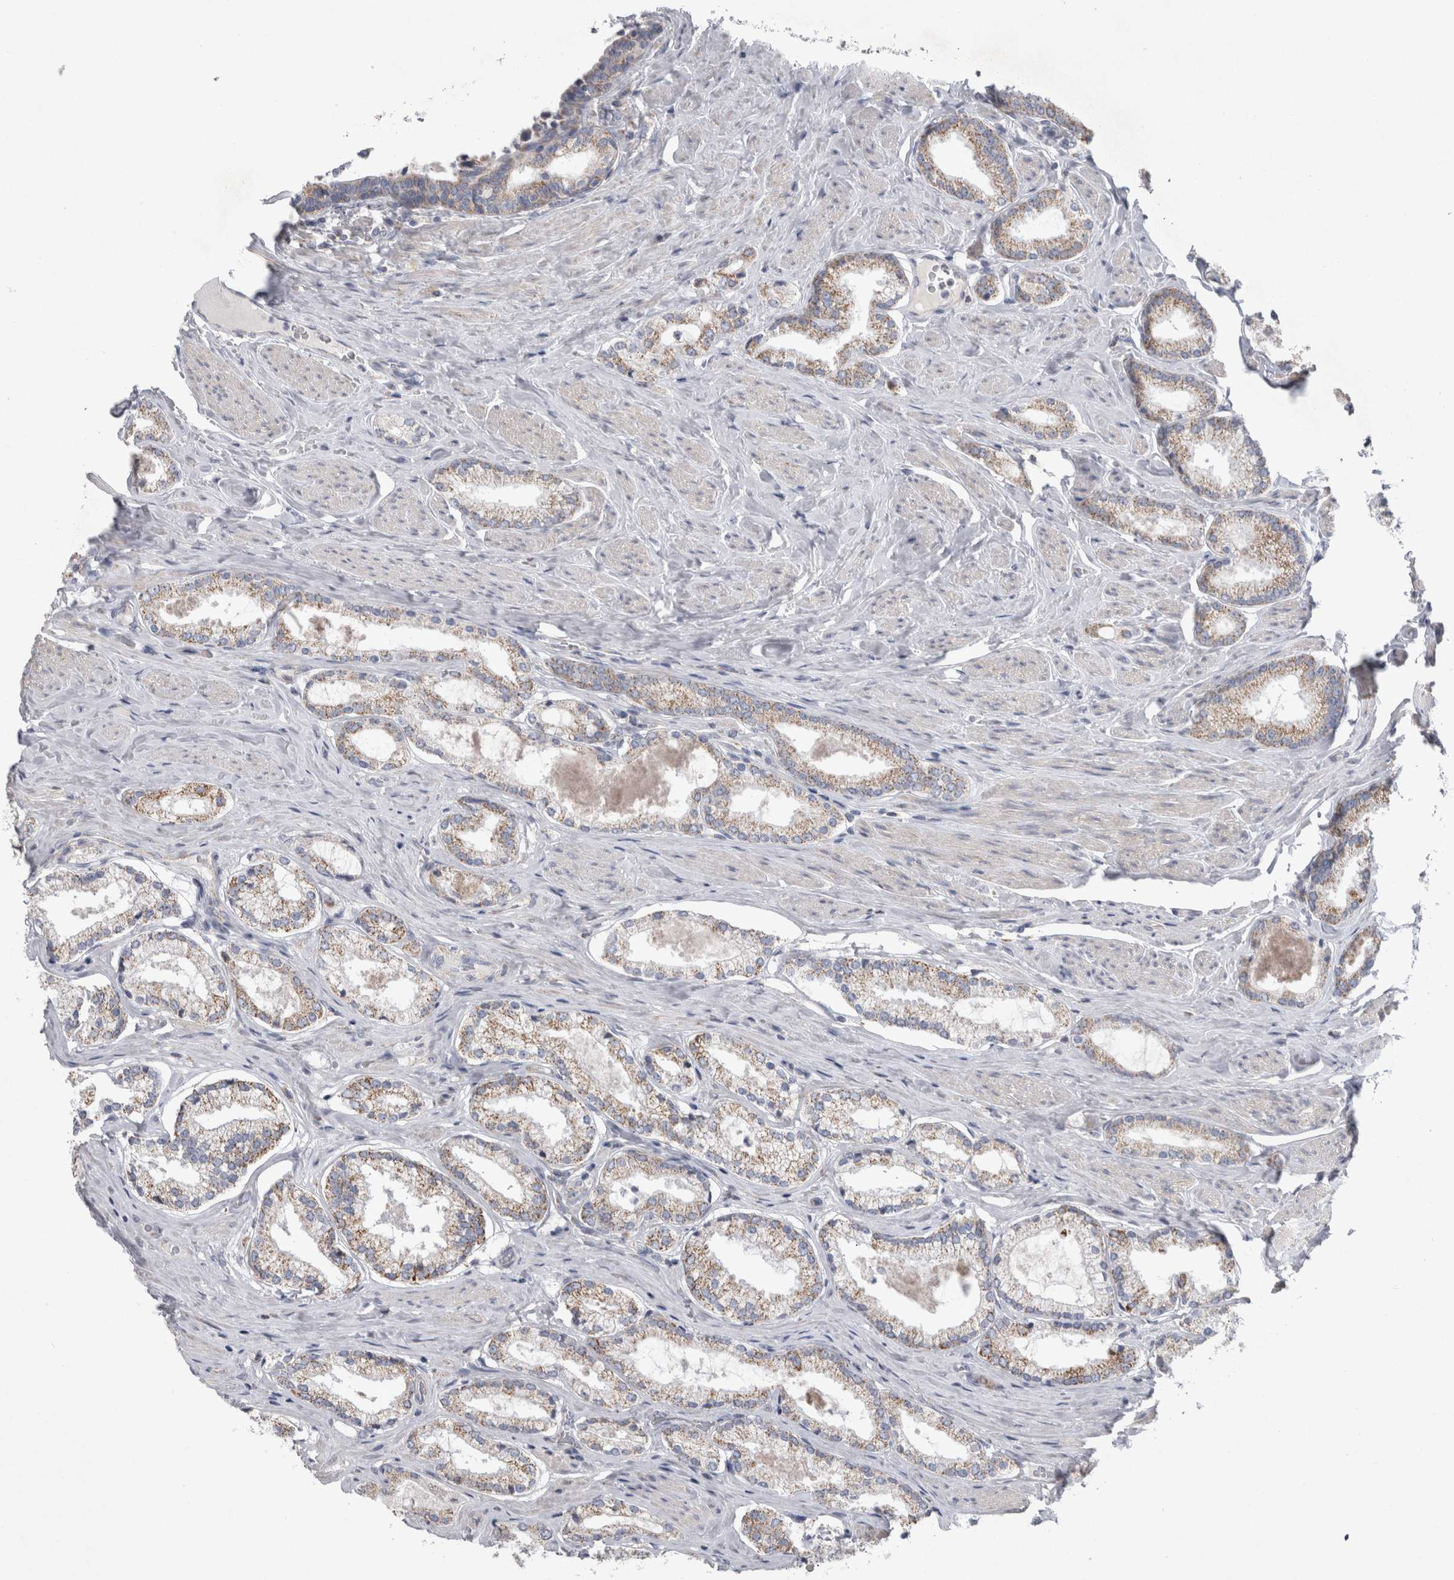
{"staining": {"intensity": "moderate", "quantity": ">75%", "location": "cytoplasmic/membranous"}, "tissue": "prostate cancer", "cell_type": "Tumor cells", "image_type": "cancer", "snomed": [{"axis": "morphology", "description": "Adenocarcinoma, Low grade"}, {"axis": "topography", "description": "Prostate"}], "caption": "Immunohistochemical staining of prostate cancer reveals moderate cytoplasmic/membranous protein expression in approximately >75% of tumor cells.", "gene": "HDHD3", "patient": {"sex": "male", "age": 71}}